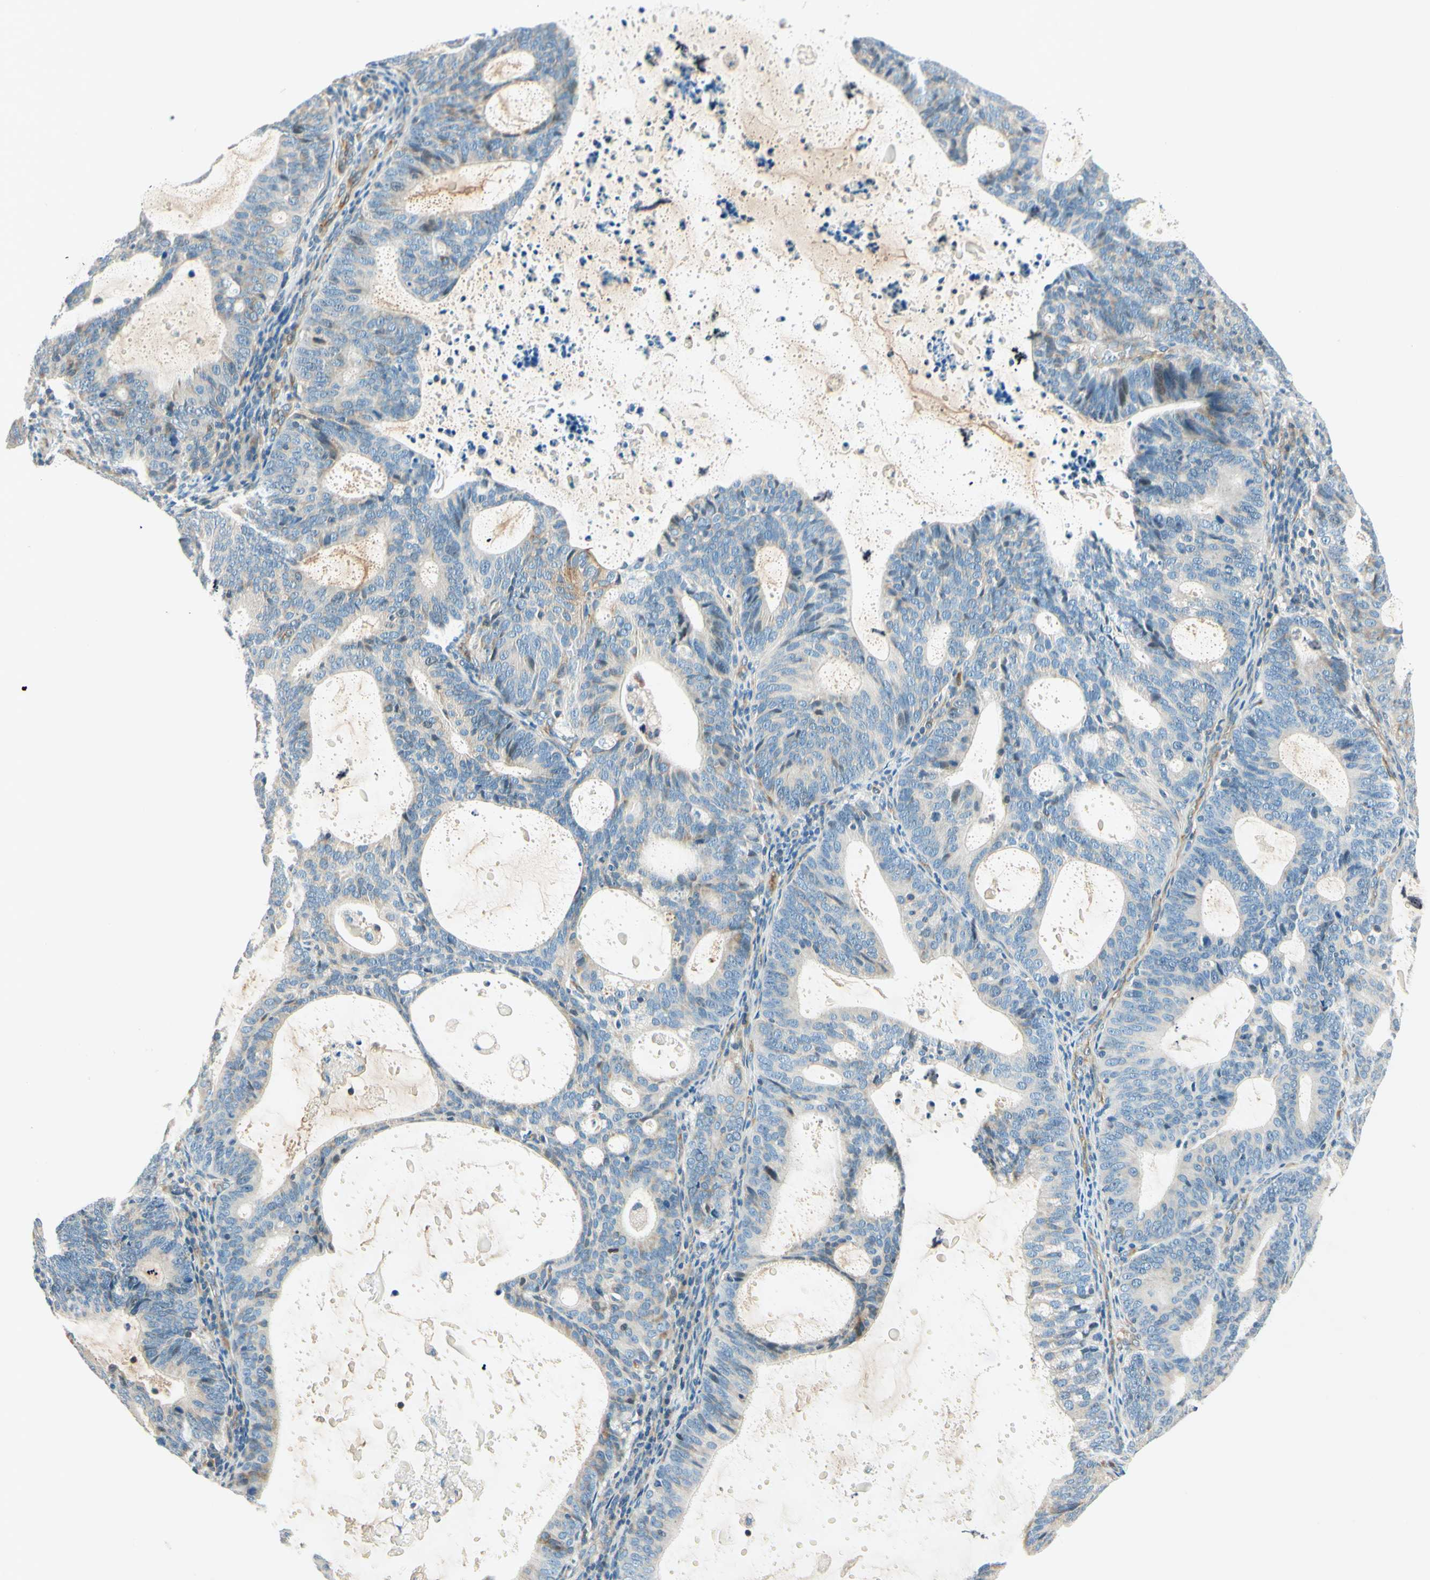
{"staining": {"intensity": "weak", "quantity": "25%-75%", "location": "cytoplasmic/membranous"}, "tissue": "endometrial cancer", "cell_type": "Tumor cells", "image_type": "cancer", "snomed": [{"axis": "morphology", "description": "Adenocarcinoma, NOS"}, {"axis": "topography", "description": "Uterus"}], "caption": "About 25%-75% of tumor cells in human adenocarcinoma (endometrial) demonstrate weak cytoplasmic/membranous protein positivity as visualized by brown immunohistochemical staining.", "gene": "TAOK2", "patient": {"sex": "female", "age": 83}}